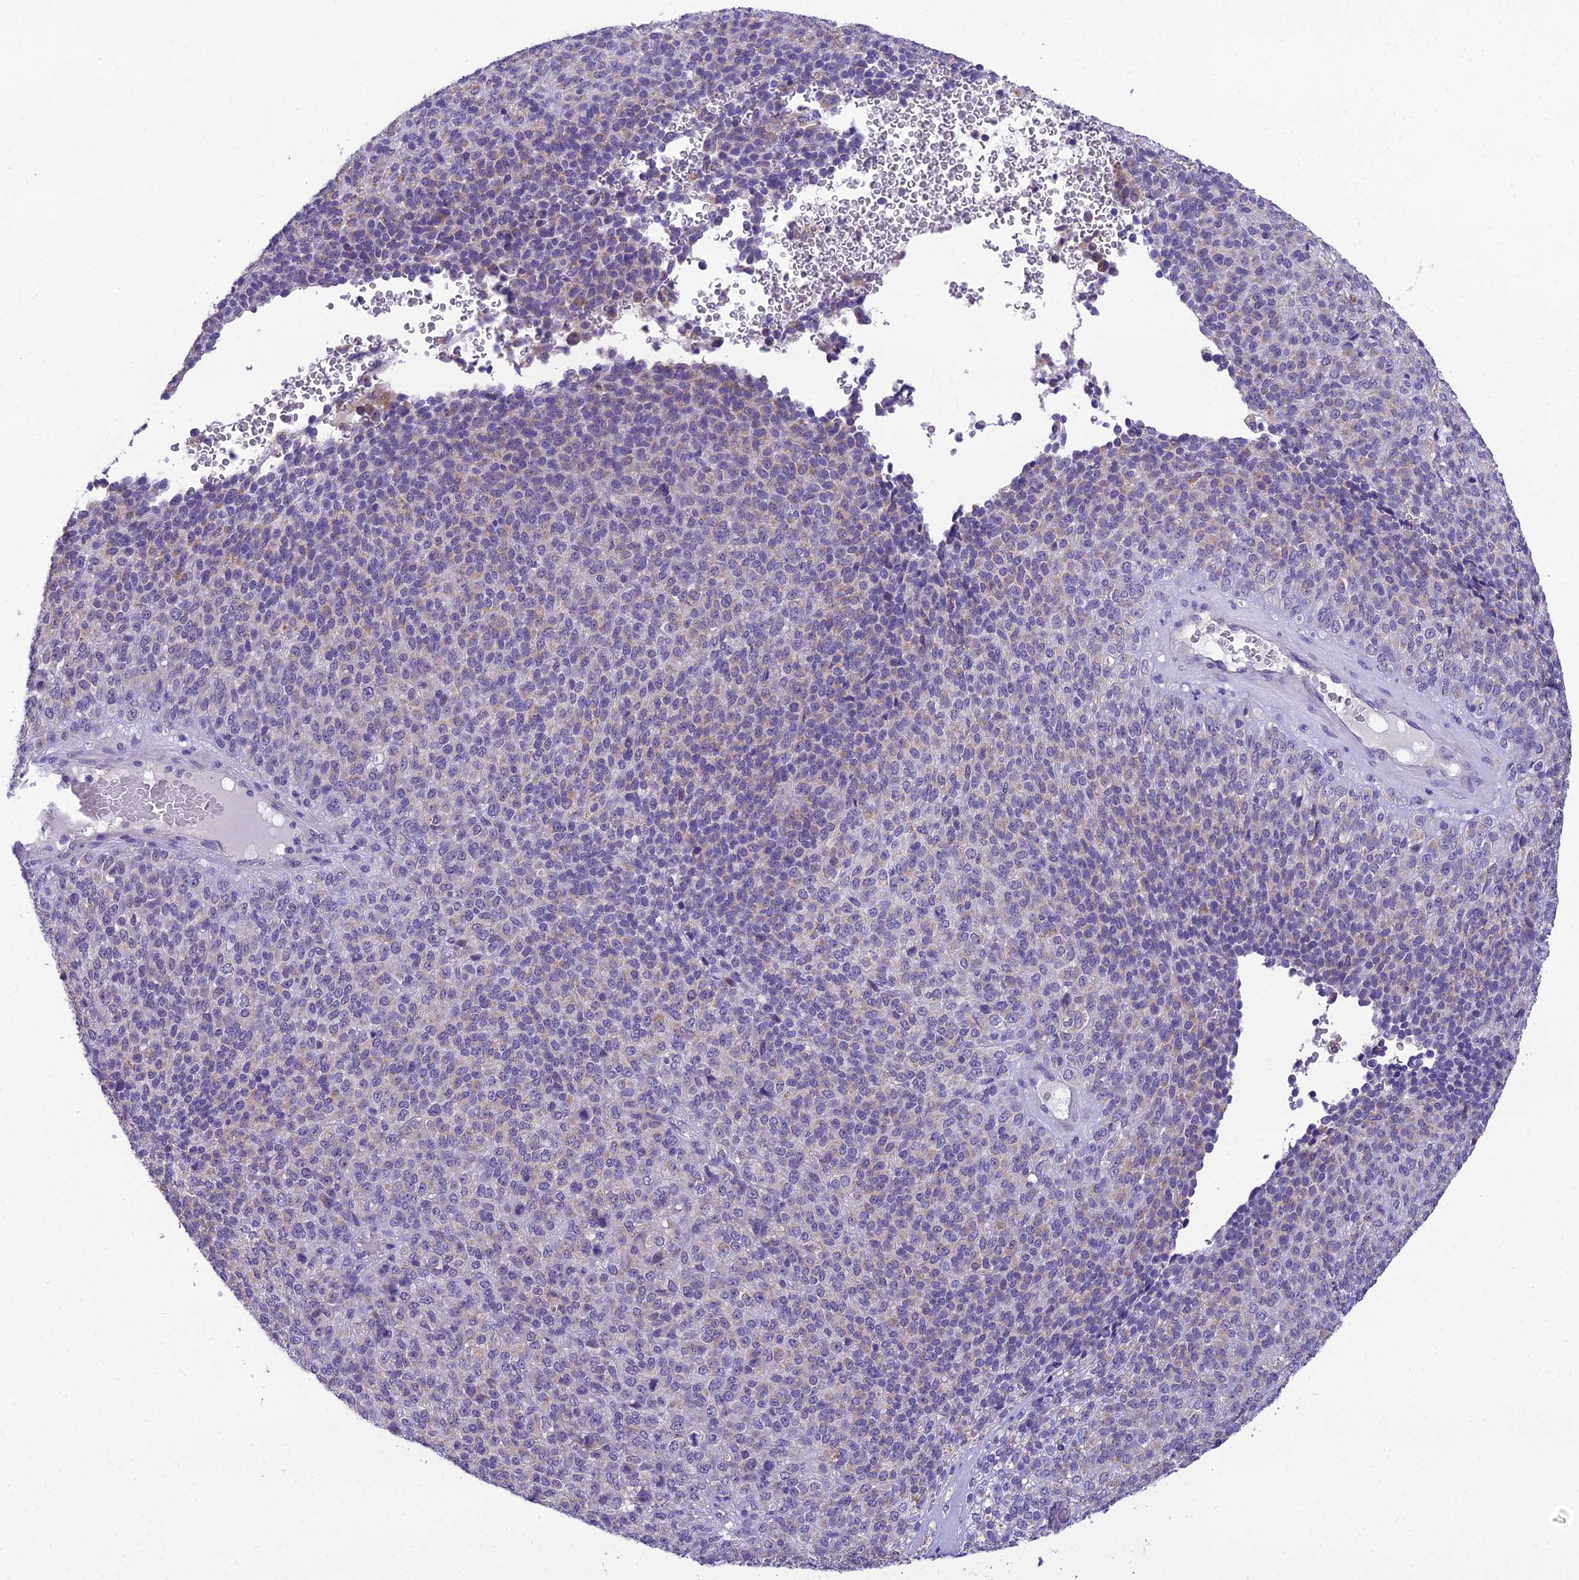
{"staining": {"intensity": "weak", "quantity": "25%-75%", "location": "cytoplasmic/membranous"}, "tissue": "melanoma", "cell_type": "Tumor cells", "image_type": "cancer", "snomed": [{"axis": "morphology", "description": "Malignant melanoma, Metastatic site"}, {"axis": "topography", "description": "Brain"}], "caption": "Immunohistochemistry micrograph of human malignant melanoma (metastatic site) stained for a protein (brown), which demonstrates low levels of weak cytoplasmic/membranous positivity in about 25%-75% of tumor cells.", "gene": "MIIP", "patient": {"sex": "female", "age": 56}}